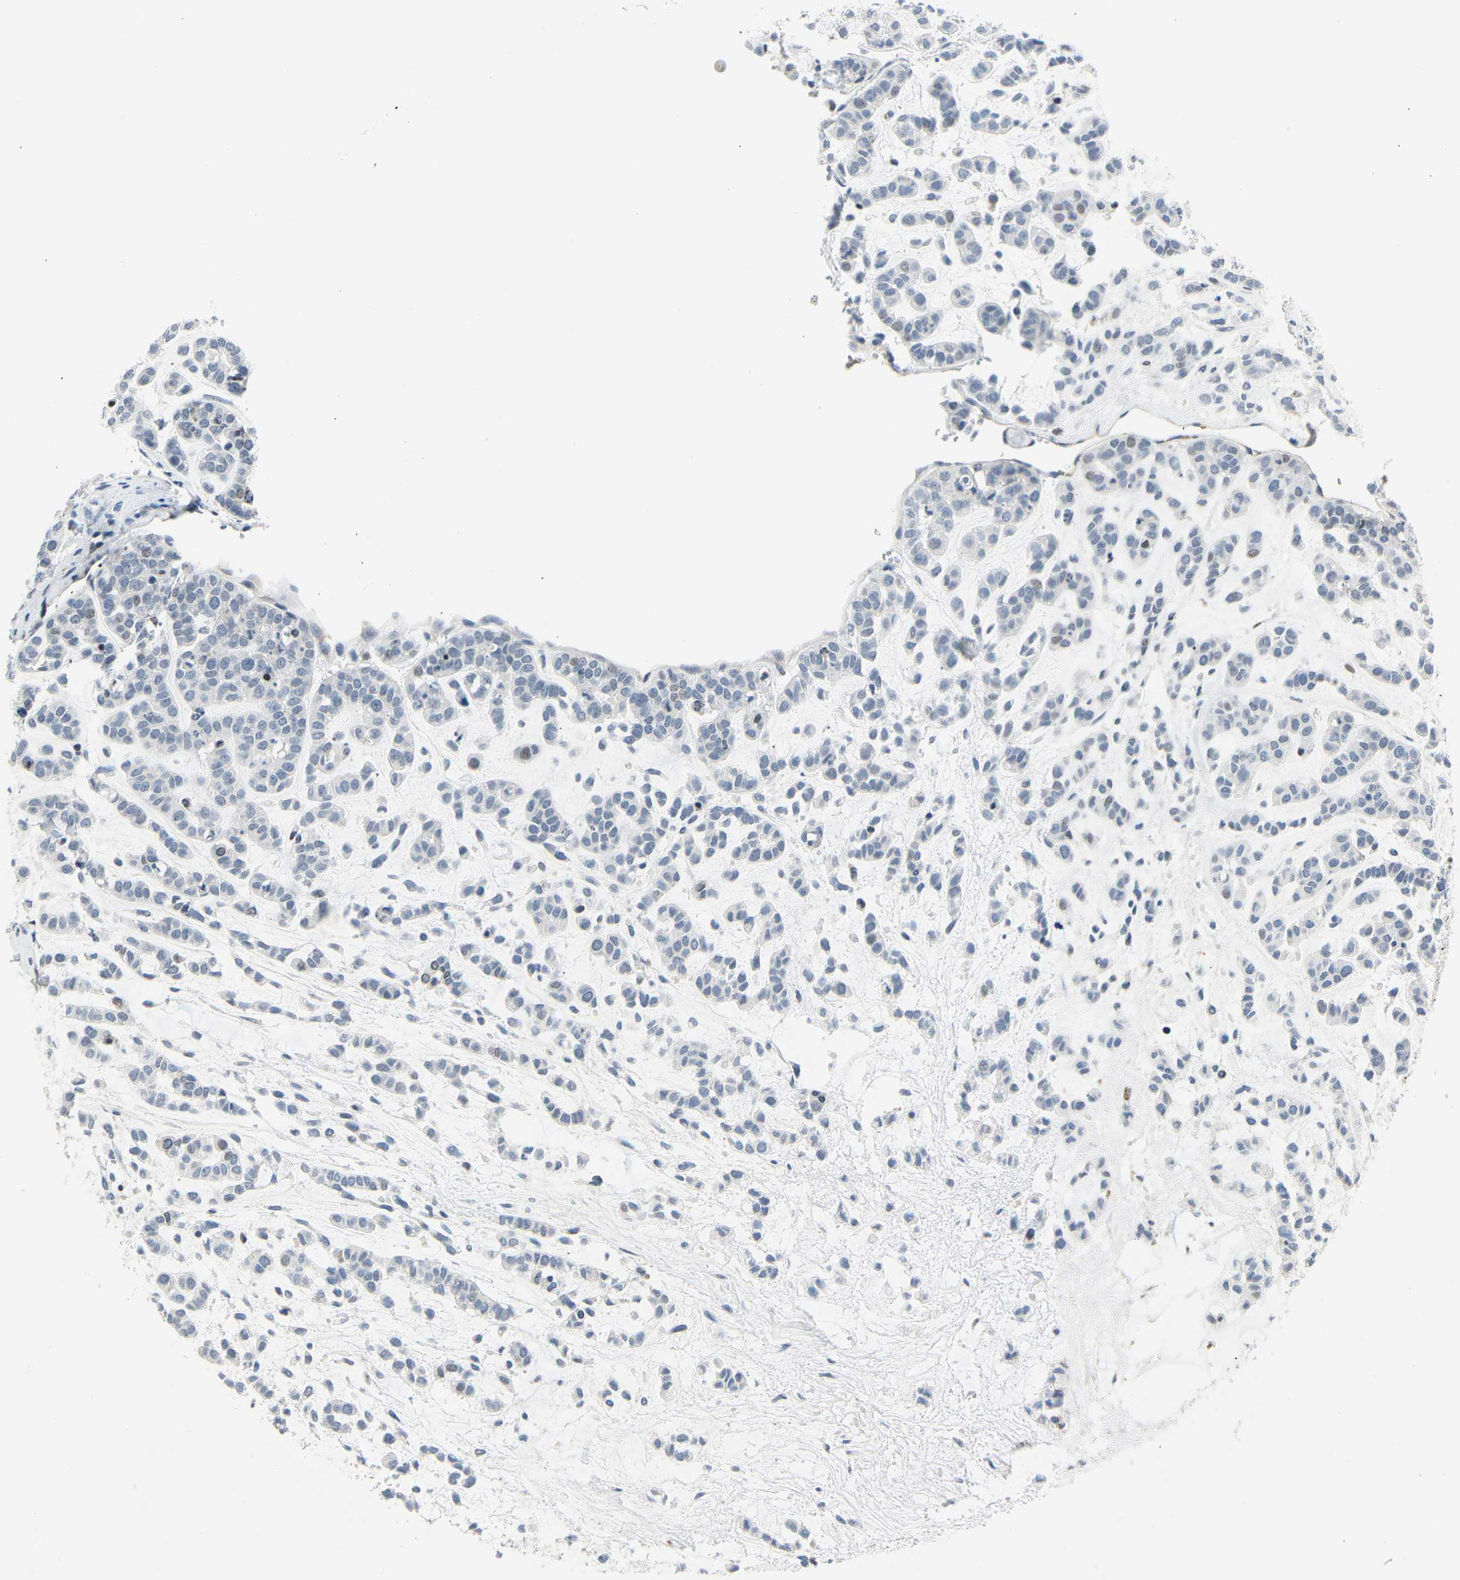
{"staining": {"intensity": "weak", "quantity": "<25%", "location": "nuclear"}, "tissue": "head and neck cancer", "cell_type": "Tumor cells", "image_type": "cancer", "snomed": [{"axis": "morphology", "description": "Adenocarcinoma, NOS"}, {"axis": "morphology", "description": "Adenoma, NOS"}, {"axis": "topography", "description": "Head-Neck"}], "caption": "The micrograph shows no significant expression in tumor cells of adenocarcinoma (head and neck).", "gene": "IMPG2", "patient": {"sex": "female", "age": 55}}